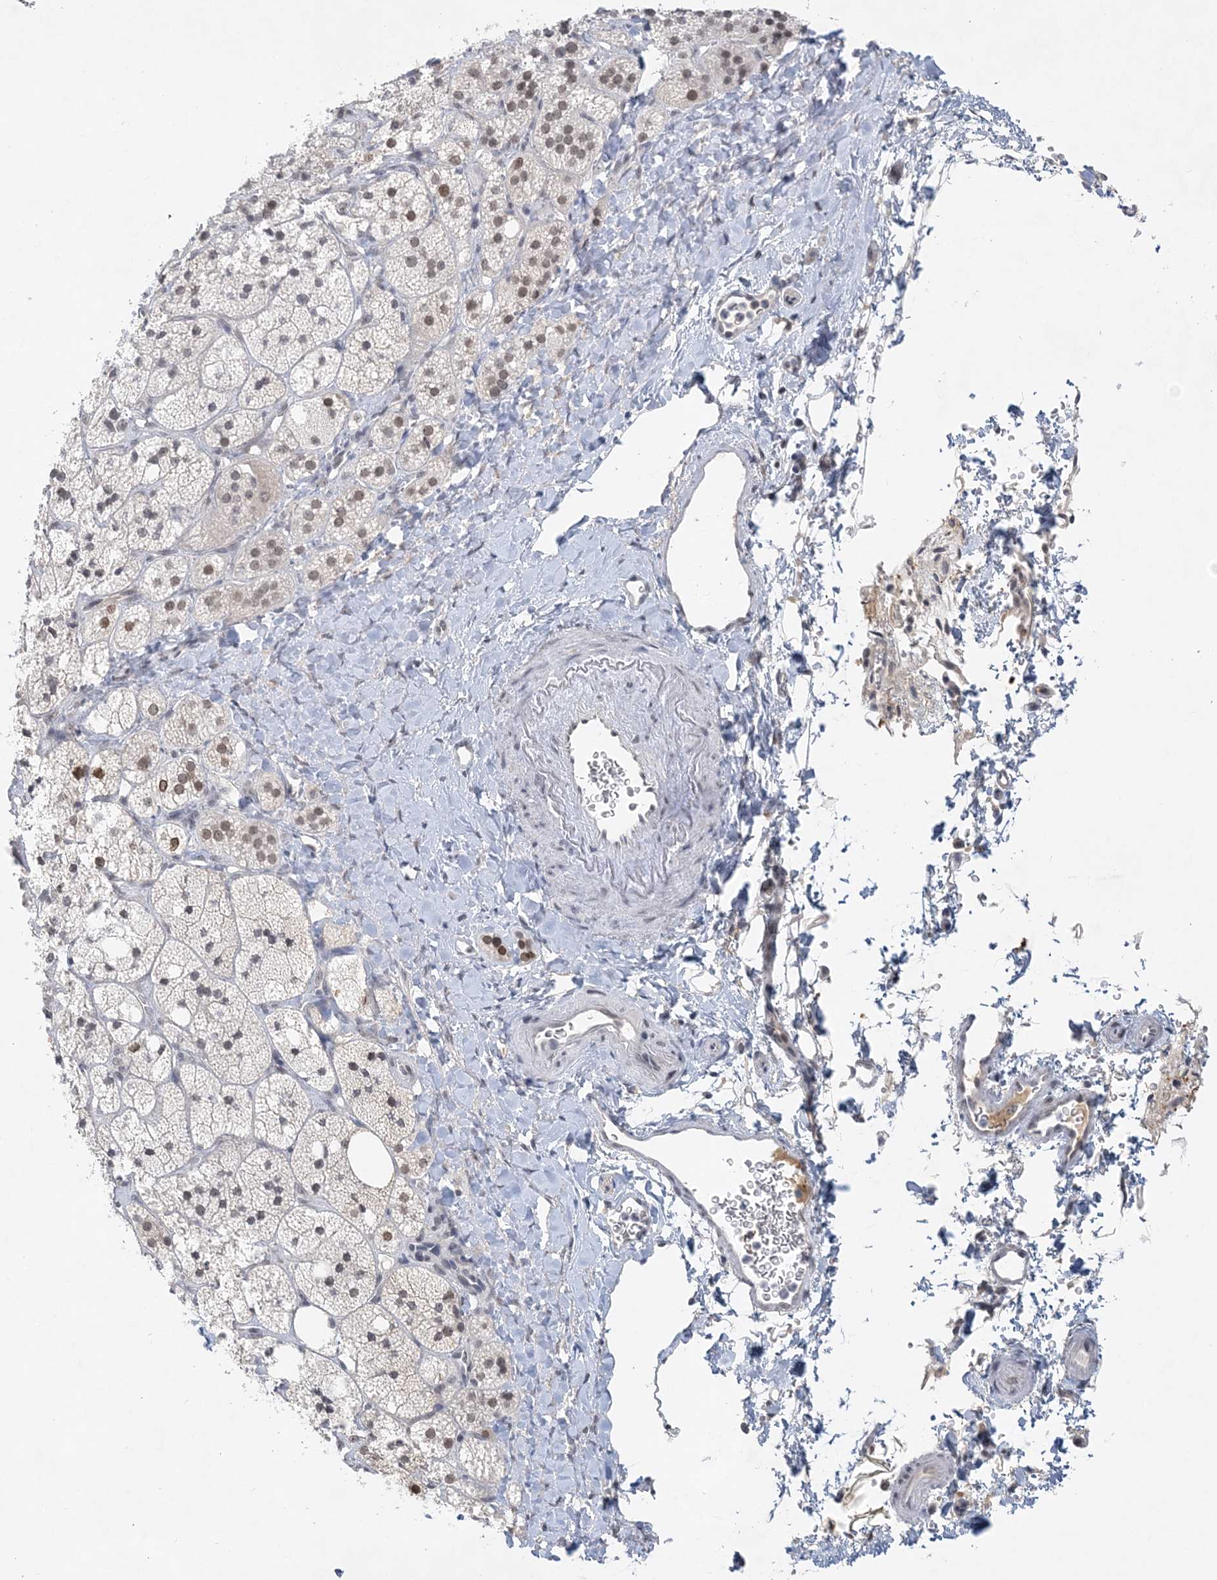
{"staining": {"intensity": "moderate", "quantity": "<25%", "location": "nuclear"}, "tissue": "adrenal gland", "cell_type": "Glandular cells", "image_type": "normal", "snomed": [{"axis": "morphology", "description": "Normal tissue, NOS"}, {"axis": "topography", "description": "Adrenal gland"}], "caption": "Adrenal gland stained with DAB (3,3'-diaminobenzidine) IHC shows low levels of moderate nuclear staining in about <25% of glandular cells.", "gene": "KMT2D", "patient": {"sex": "male", "age": 61}}